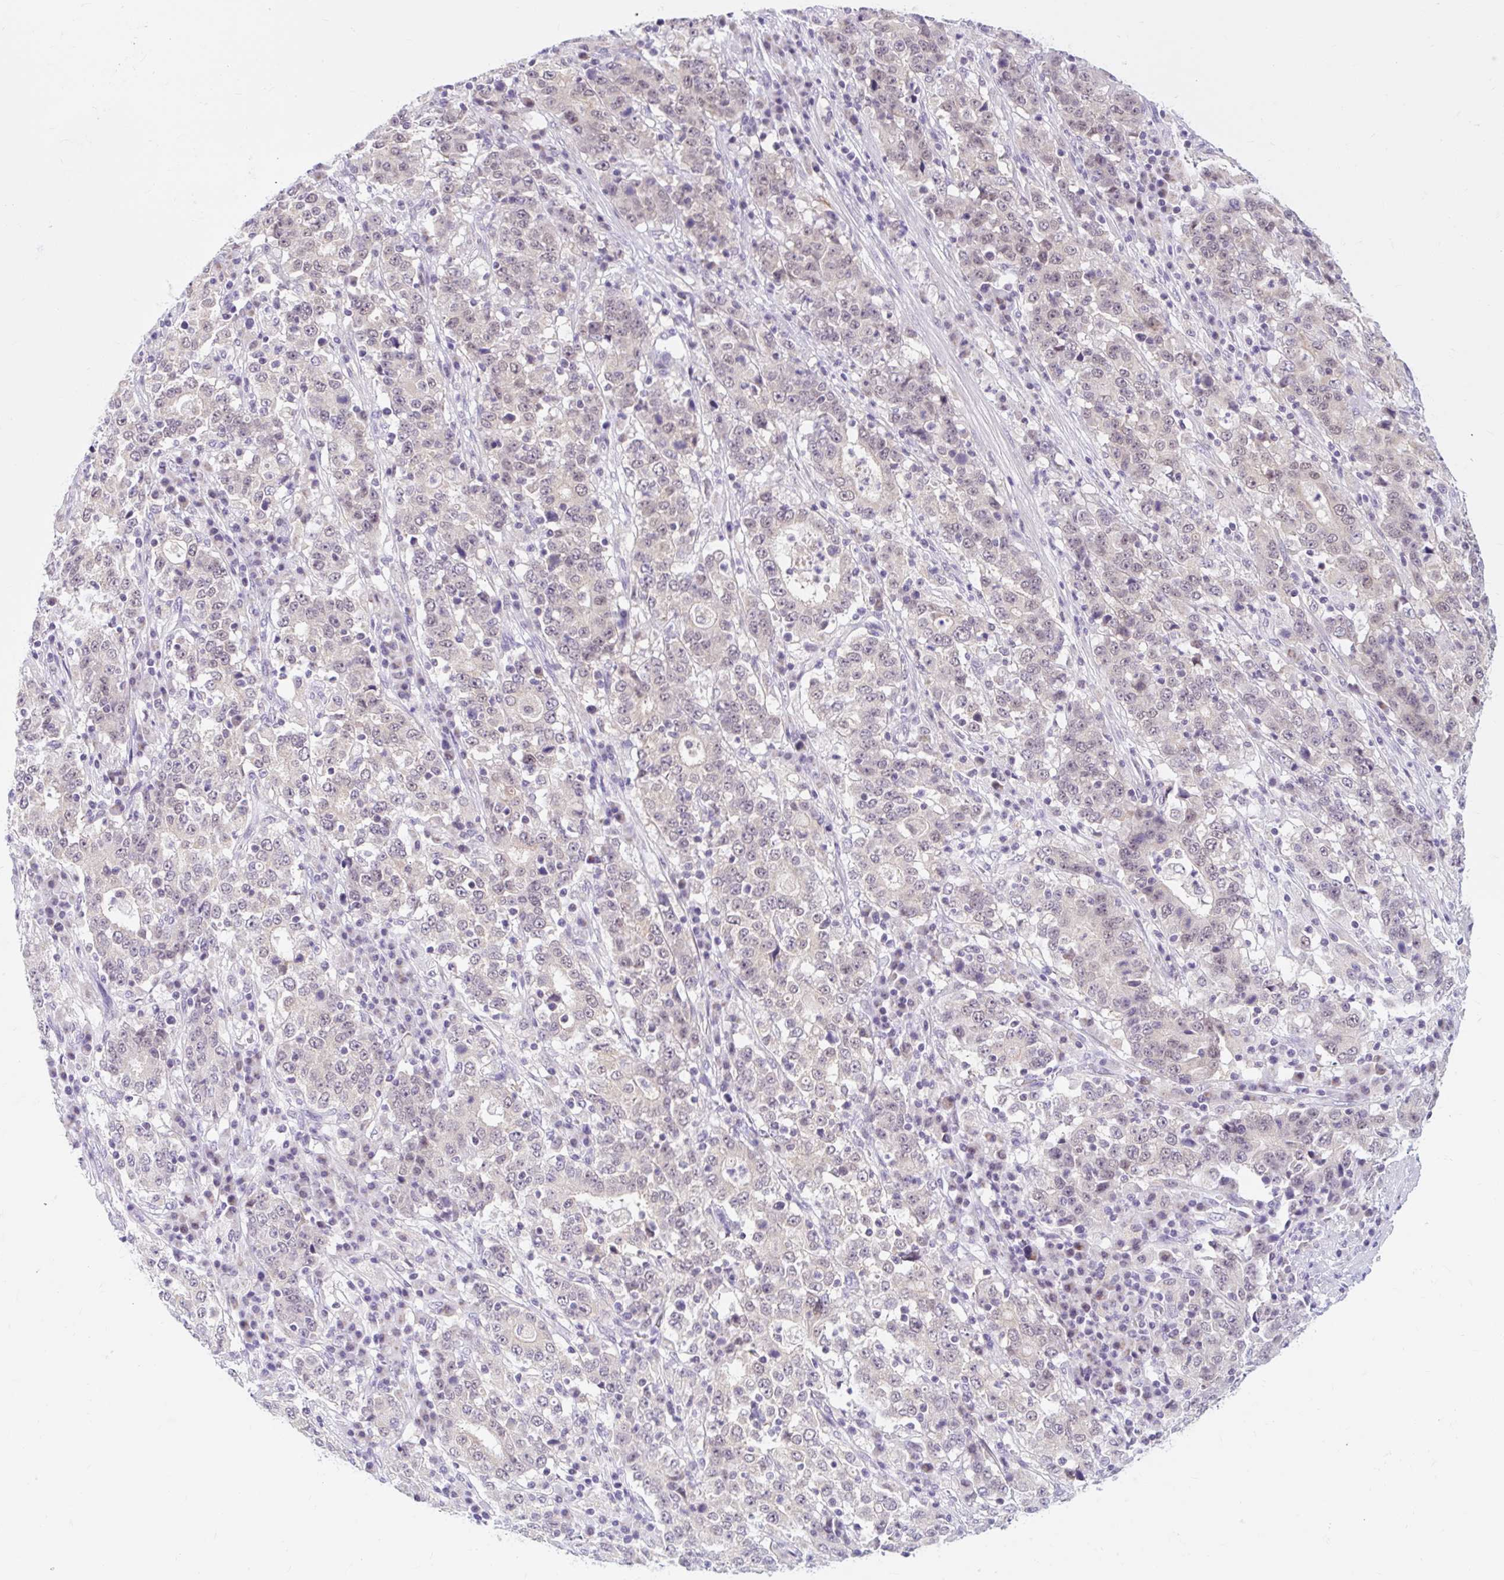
{"staining": {"intensity": "negative", "quantity": "none", "location": "none"}, "tissue": "stomach cancer", "cell_type": "Tumor cells", "image_type": "cancer", "snomed": [{"axis": "morphology", "description": "Adenocarcinoma, NOS"}, {"axis": "topography", "description": "Stomach"}], "caption": "A high-resolution micrograph shows immunohistochemistry staining of stomach cancer, which exhibits no significant positivity in tumor cells.", "gene": "ITPK1", "patient": {"sex": "male", "age": 59}}